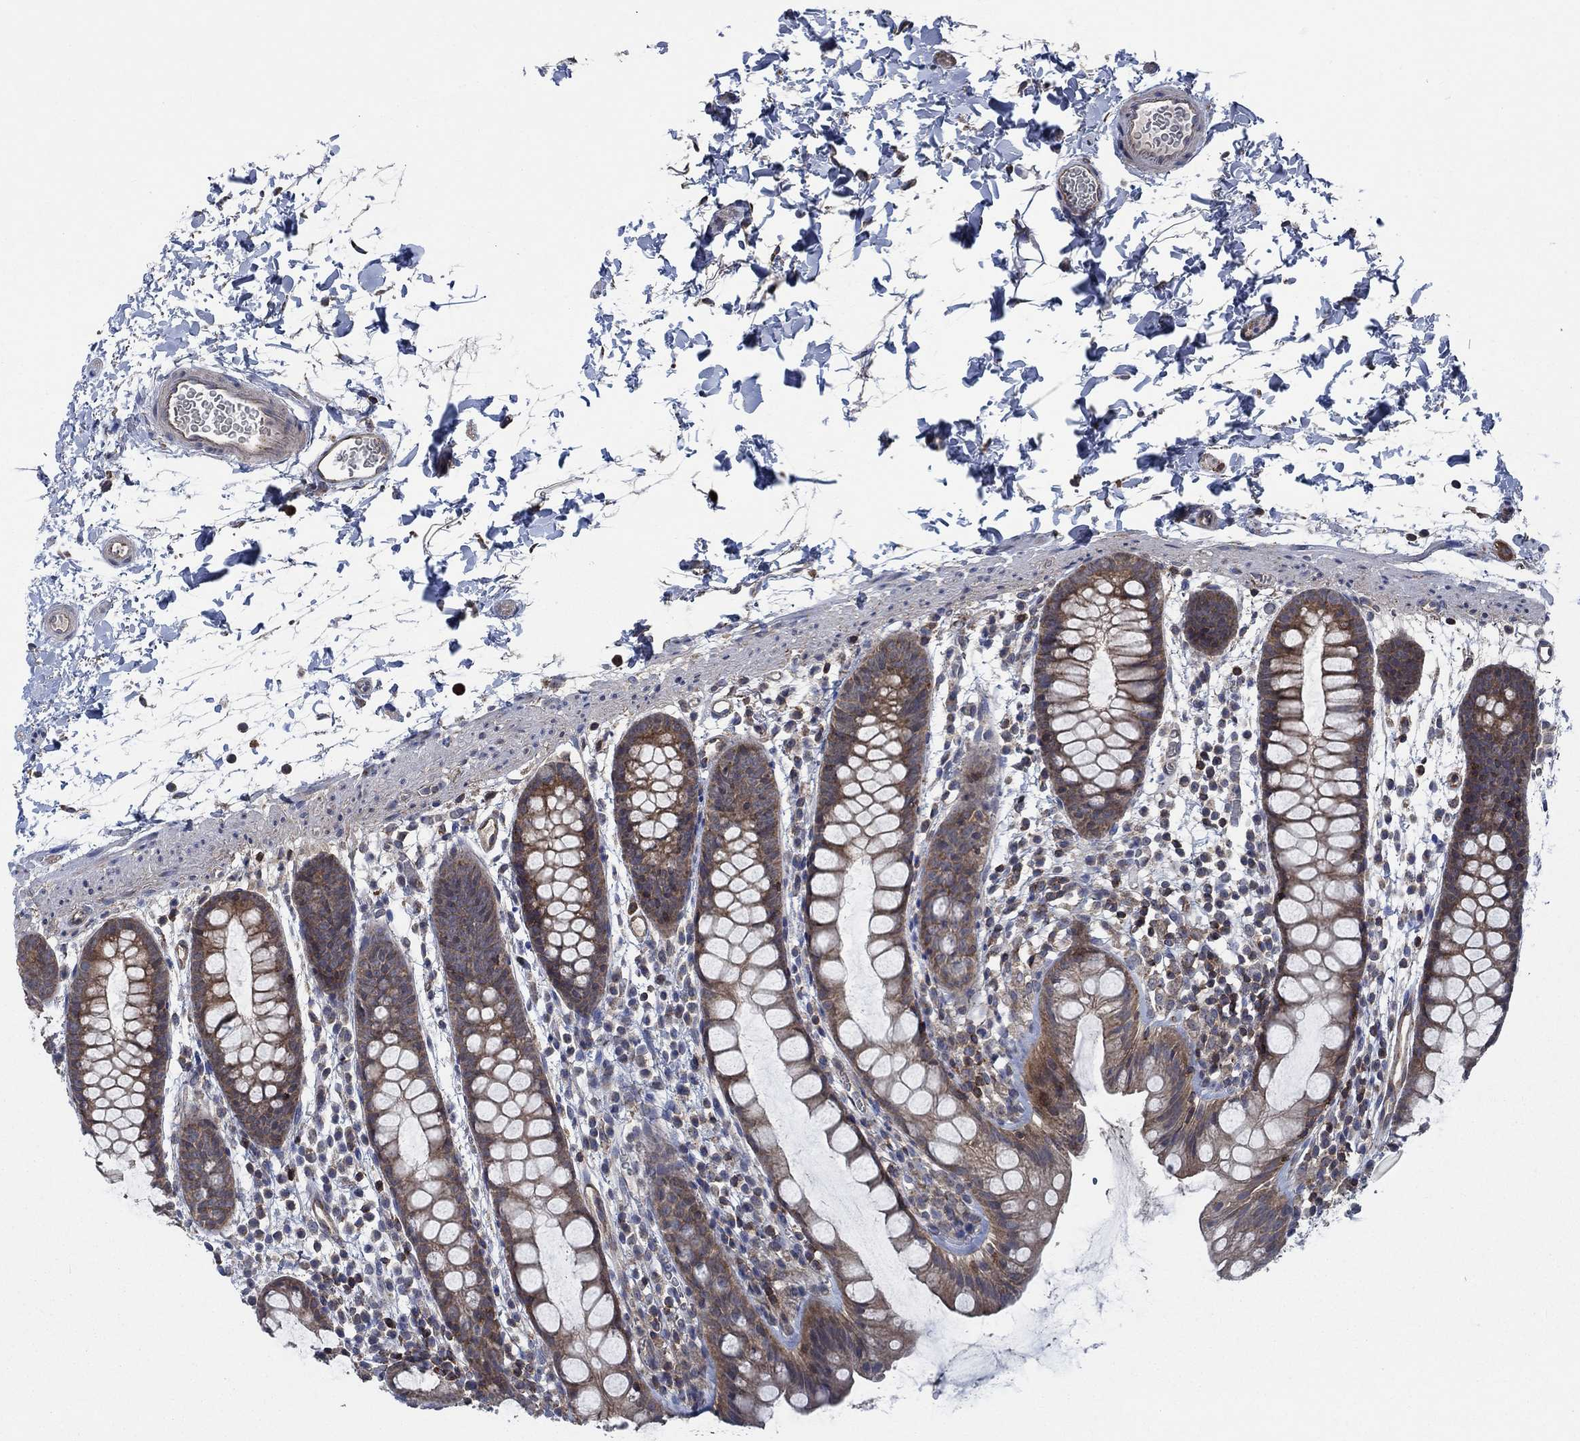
{"staining": {"intensity": "moderate", "quantity": ">75%", "location": "cytoplasmic/membranous"}, "tissue": "rectum", "cell_type": "Glandular cells", "image_type": "normal", "snomed": [{"axis": "morphology", "description": "Normal tissue, NOS"}, {"axis": "topography", "description": "Rectum"}], "caption": "IHC micrograph of unremarkable human rectum stained for a protein (brown), which shows medium levels of moderate cytoplasmic/membranous staining in approximately >75% of glandular cells.", "gene": "STXBP6", "patient": {"sex": "male", "age": 57}}